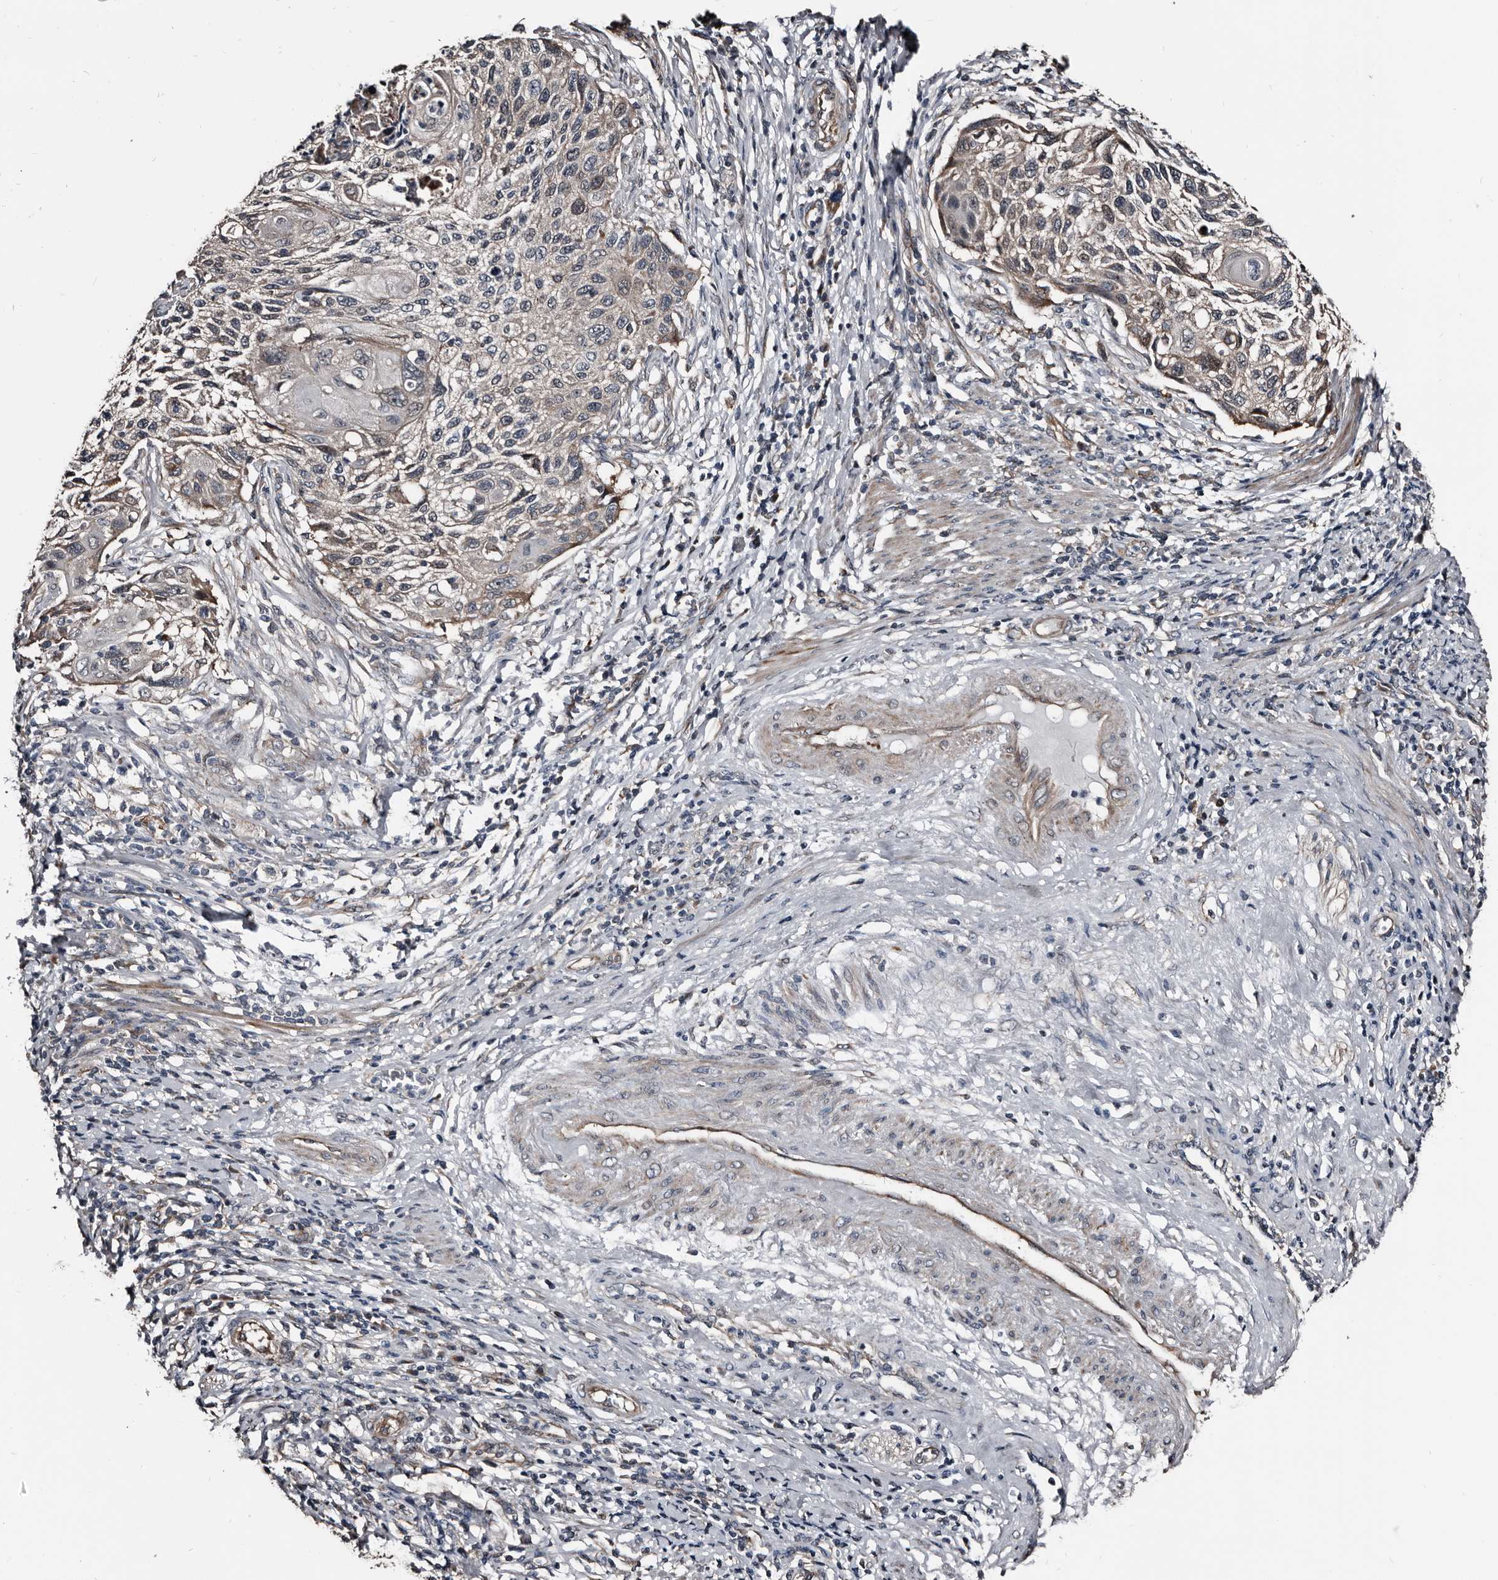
{"staining": {"intensity": "weak", "quantity": "25%-75%", "location": "cytoplasmic/membranous"}, "tissue": "cervical cancer", "cell_type": "Tumor cells", "image_type": "cancer", "snomed": [{"axis": "morphology", "description": "Squamous cell carcinoma, NOS"}, {"axis": "topography", "description": "Cervix"}], "caption": "Tumor cells demonstrate weak cytoplasmic/membranous positivity in about 25%-75% of cells in cervical cancer.", "gene": "DHPS", "patient": {"sex": "female", "age": 70}}